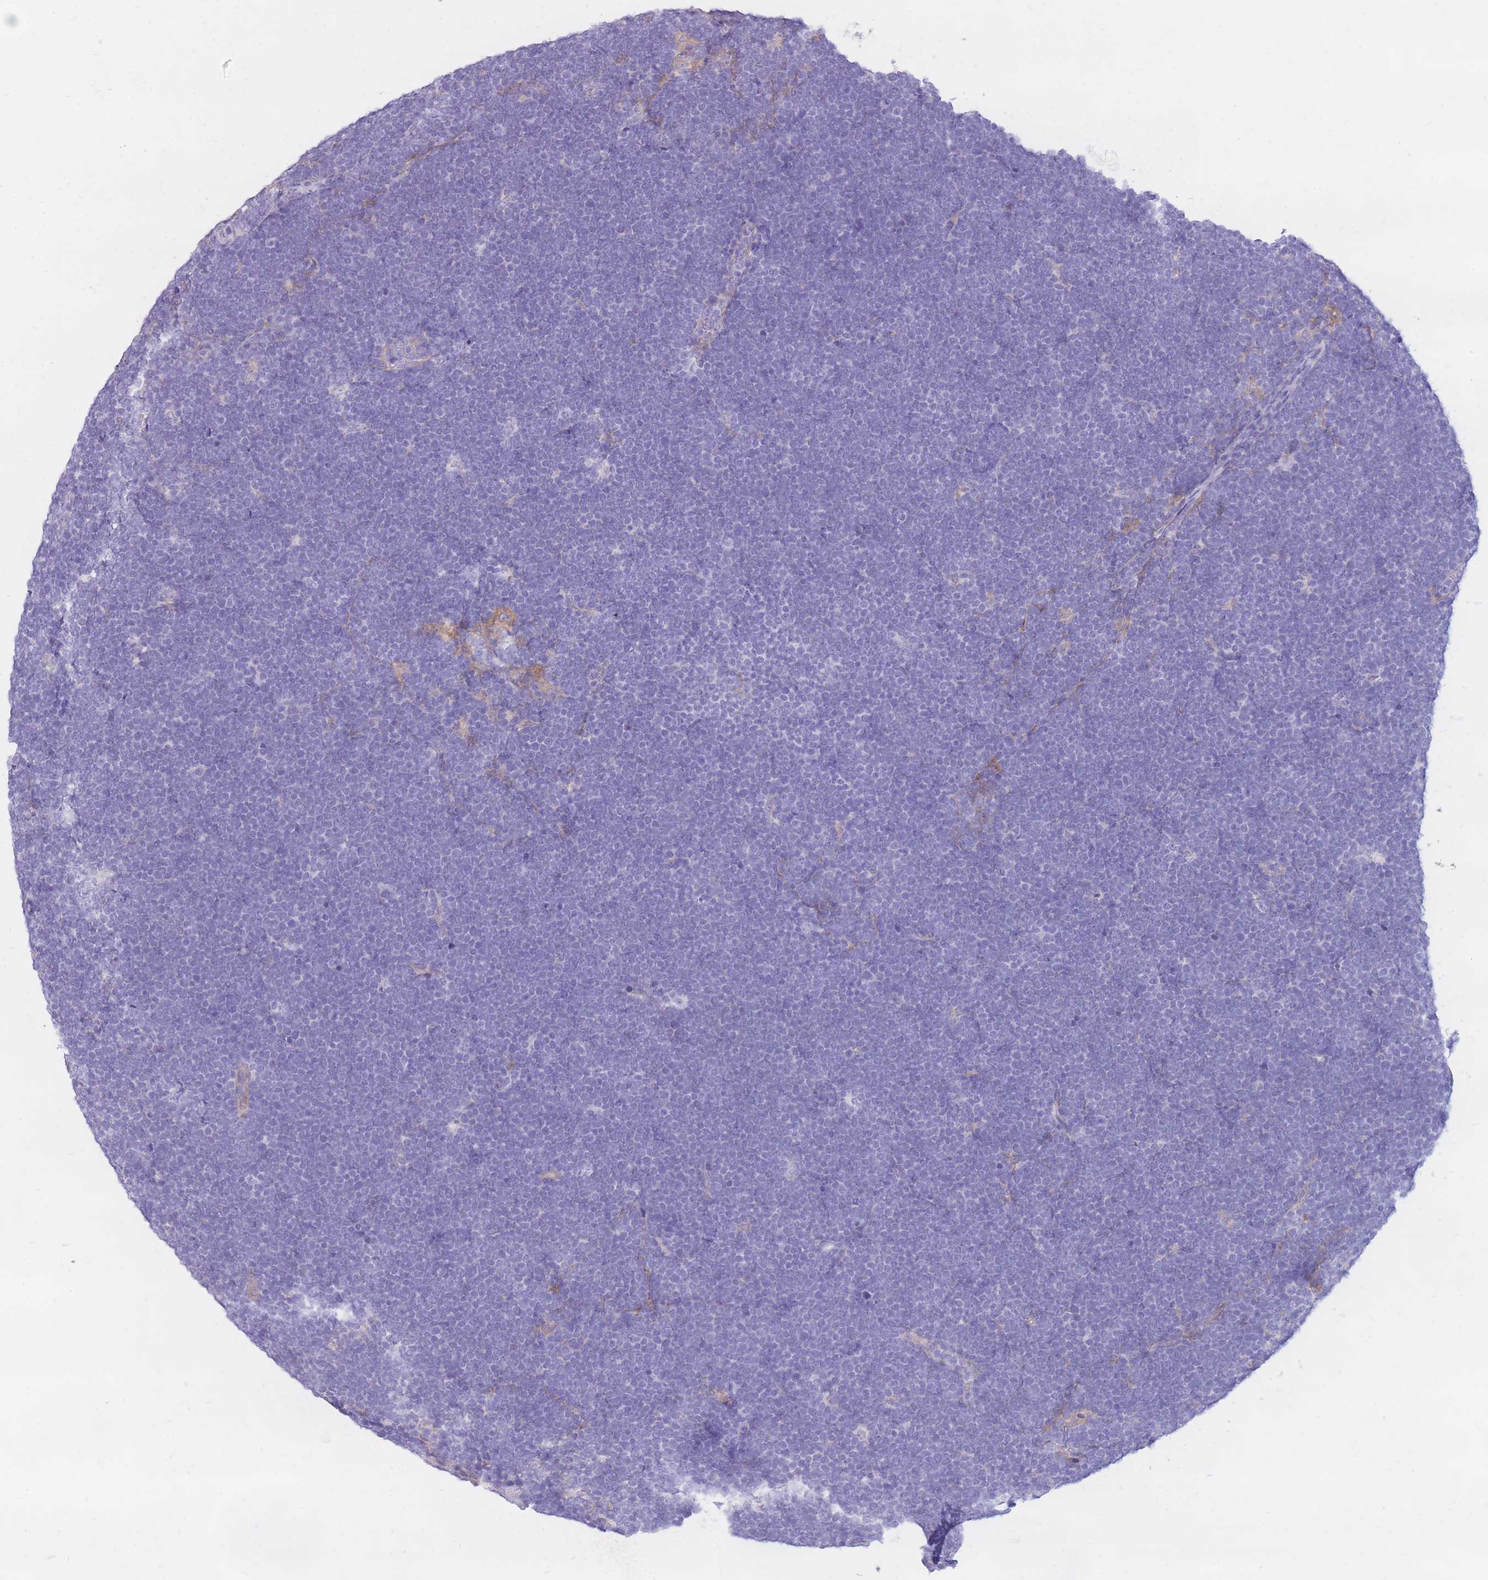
{"staining": {"intensity": "negative", "quantity": "none", "location": "none"}, "tissue": "lymphoma", "cell_type": "Tumor cells", "image_type": "cancer", "snomed": [{"axis": "morphology", "description": "Malignant lymphoma, non-Hodgkin's type, High grade"}, {"axis": "topography", "description": "Lymph node"}], "caption": "This is a micrograph of IHC staining of lymphoma, which shows no expression in tumor cells.", "gene": "MTSS2", "patient": {"sex": "male", "age": 13}}